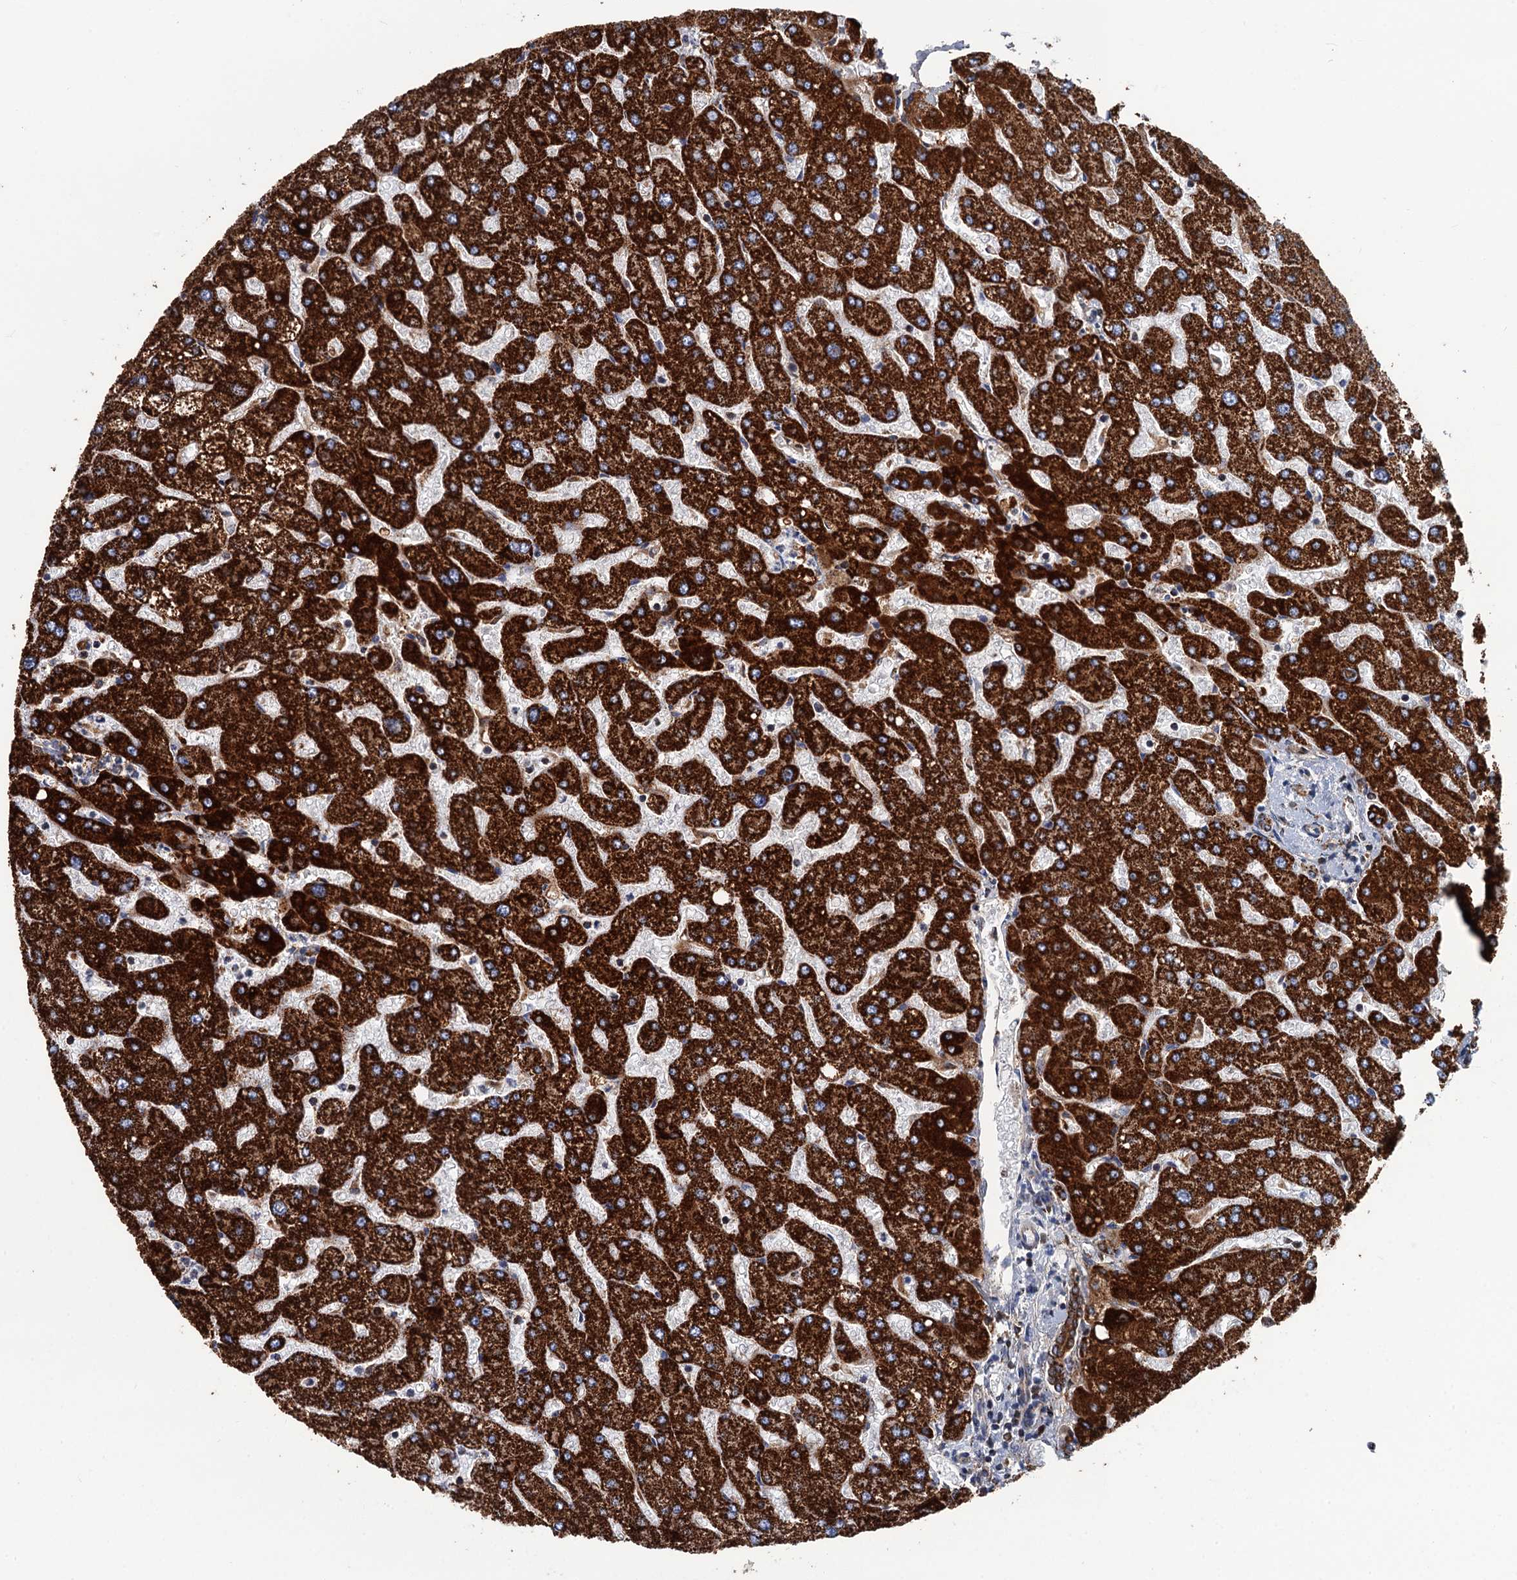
{"staining": {"intensity": "strong", "quantity": ">75%", "location": "cytoplasmic/membranous"}, "tissue": "liver", "cell_type": "Cholangiocytes", "image_type": "normal", "snomed": [{"axis": "morphology", "description": "Normal tissue, NOS"}, {"axis": "topography", "description": "Liver"}], "caption": "Cholangiocytes show high levels of strong cytoplasmic/membranous positivity in about >75% of cells in unremarkable liver.", "gene": "IVD", "patient": {"sex": "male", "age": 55}}